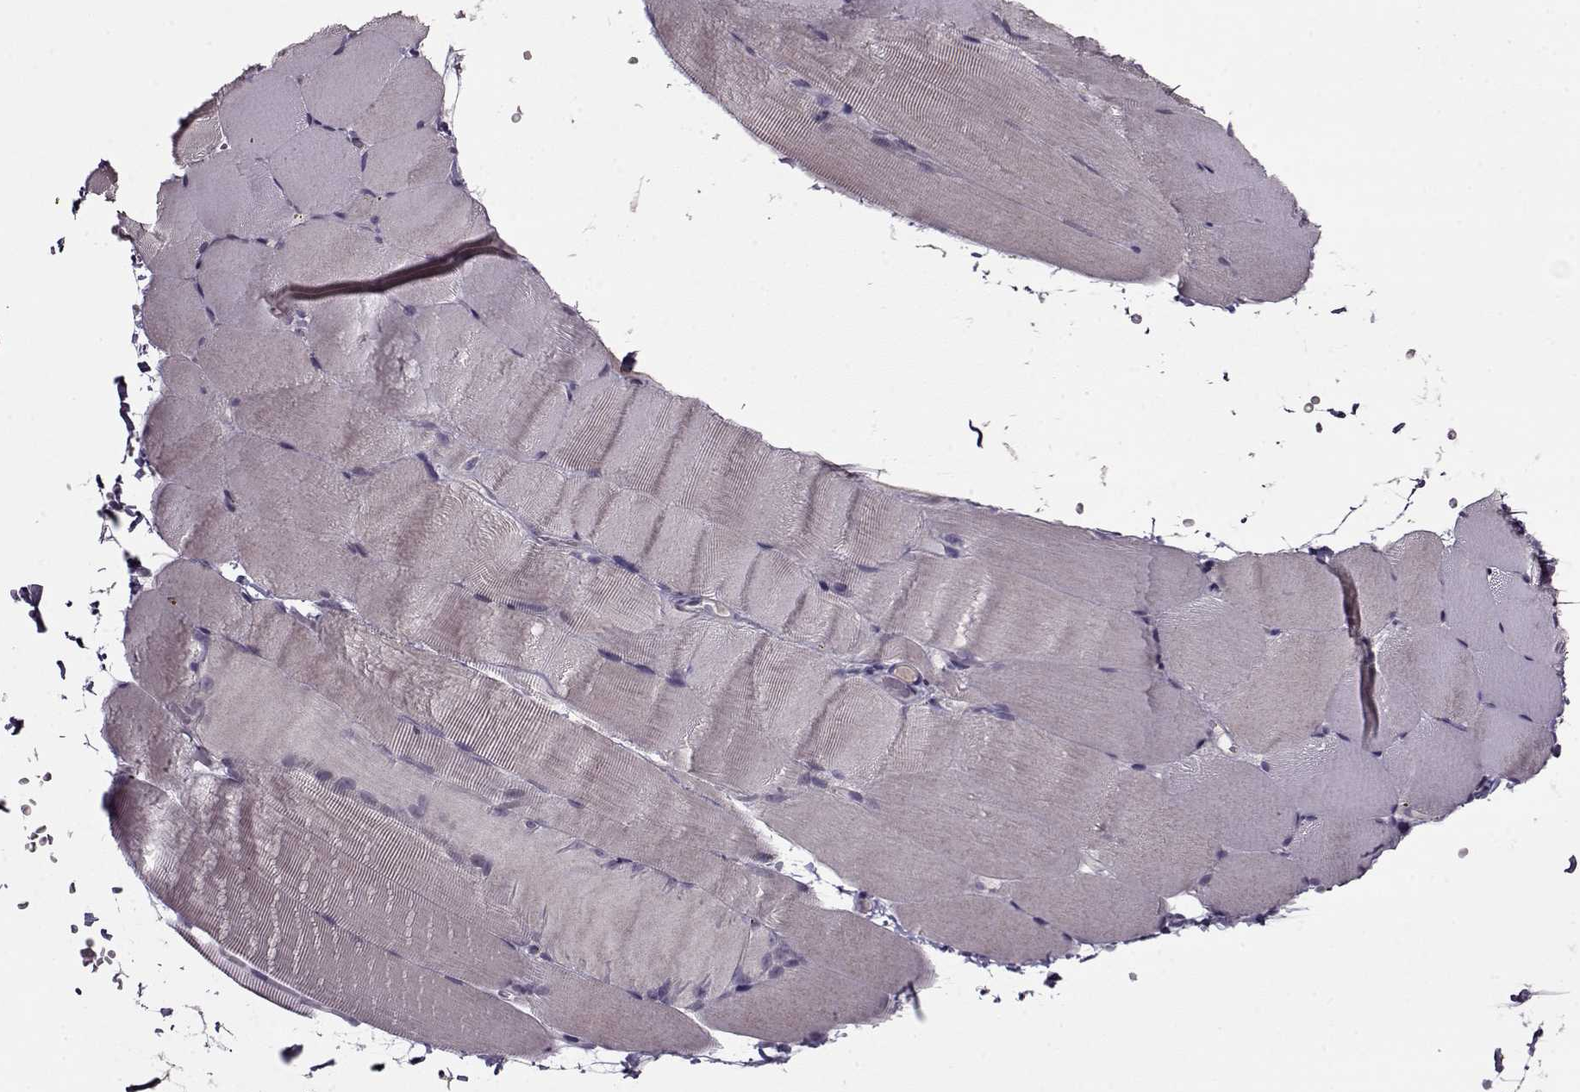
{"staining": {"intensity": "negative", "quantity": "none", "location": "none"}, "tissue": "skeletal muscle", "cell_type": "Myocytes", "image_type": "normal", "snomed": [{"axis": "morphology", "description": "Normal tissue, NOS"}, {"axis": "topography", "description": "Skeletal muscle"}], "caption": "The immunohistochemistry histopathology image has no significant positivity in myocytes of skeletal muscle.", "gene": "KRT9", "patient": {"sex": "female", "age": 37}}